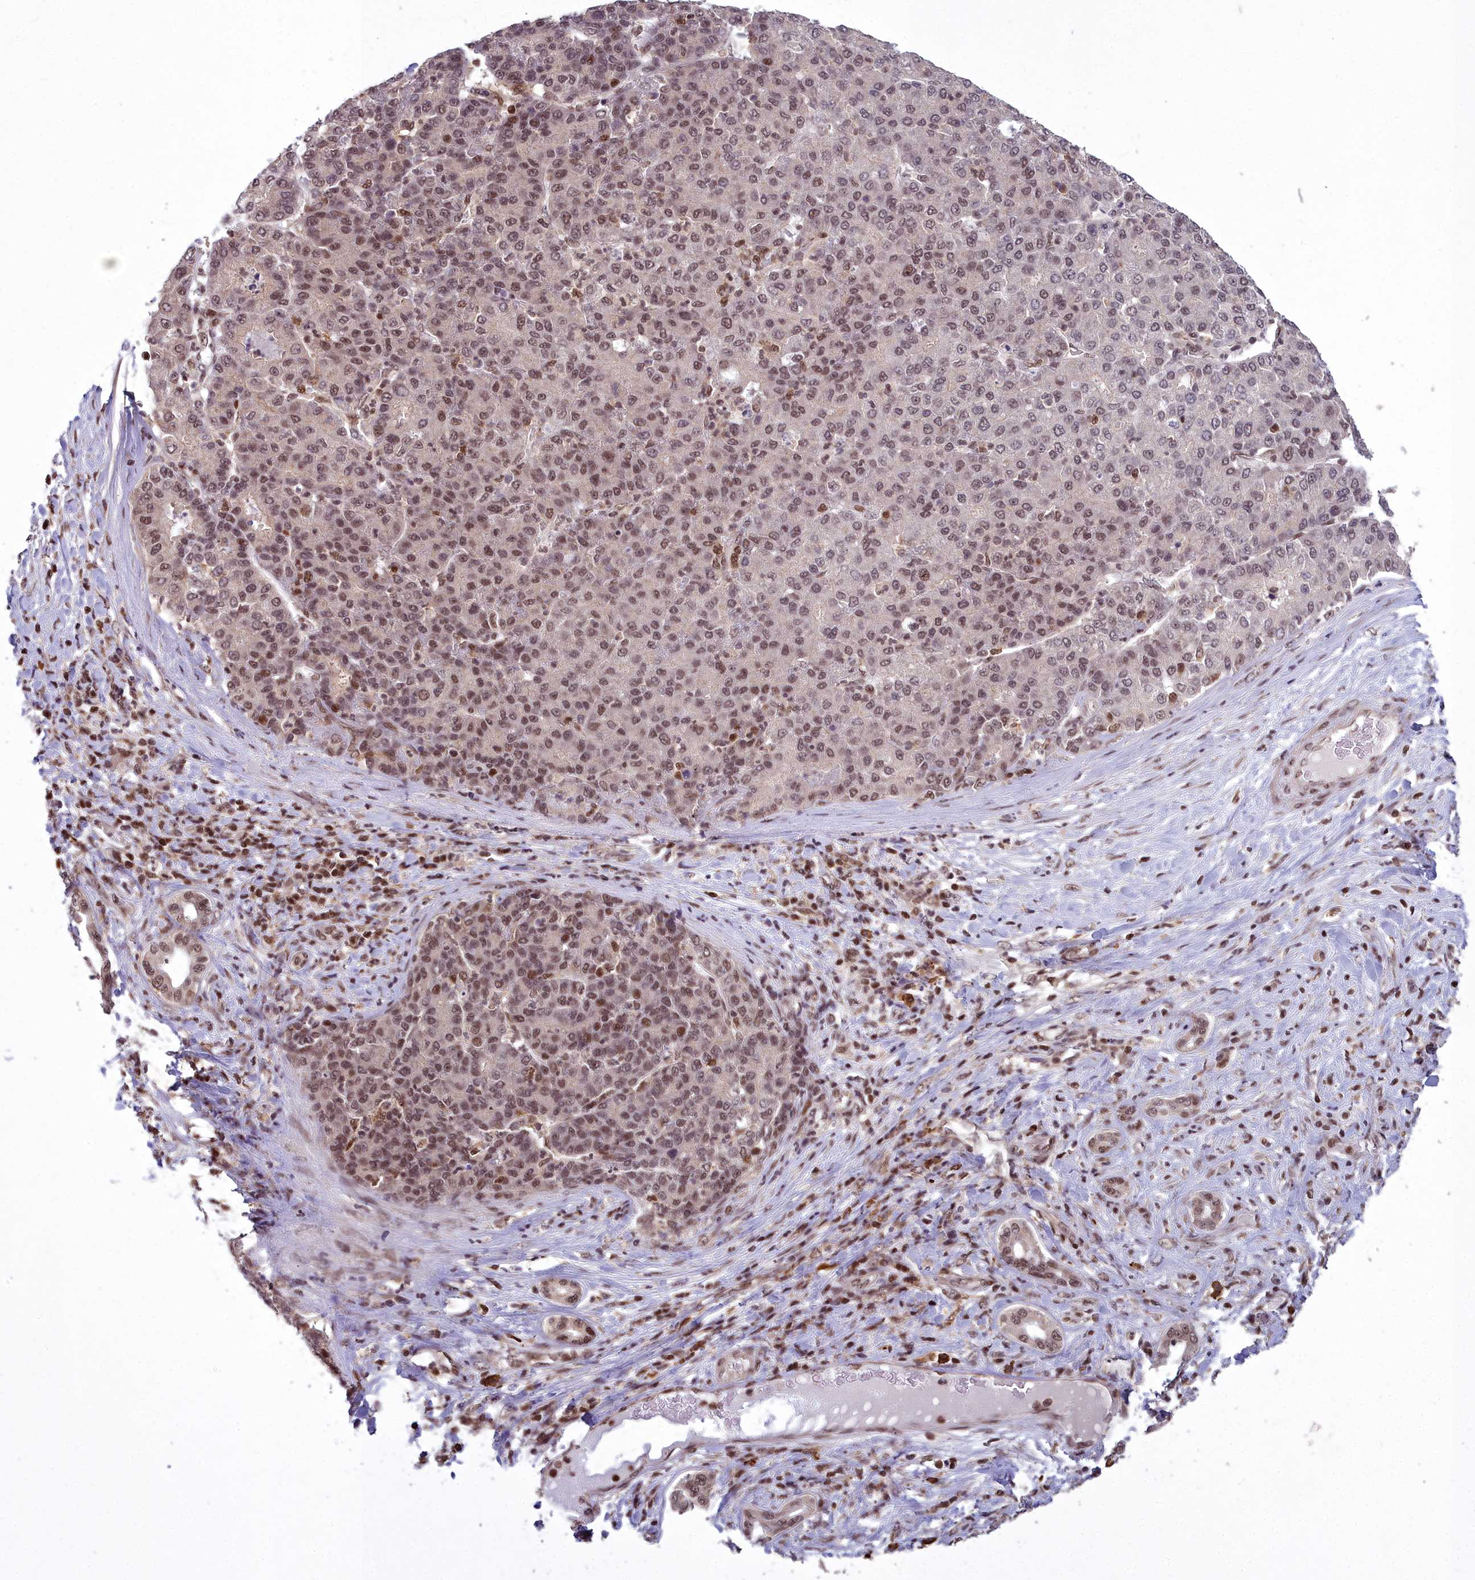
{"staining": {"intensity": "moderate", "quantity": "25%-75%", "location": "nuclear"}, "tissue": "liver cancer", "cell_type": "Tumor cells", "image_type": "cancer", "snomed": [{"axis": "morphology", "description": "Carcinoma, Hepatocellular, NOS"}, {"axis": "topography", "description": "Liver"}], "caption": "Human liver hepatocellular carcinoma stained with a protein marker exhibits moderate staining in tumor cells.", "gene": "GMEB1", "patient": {"sex": "male", "age": 65}}